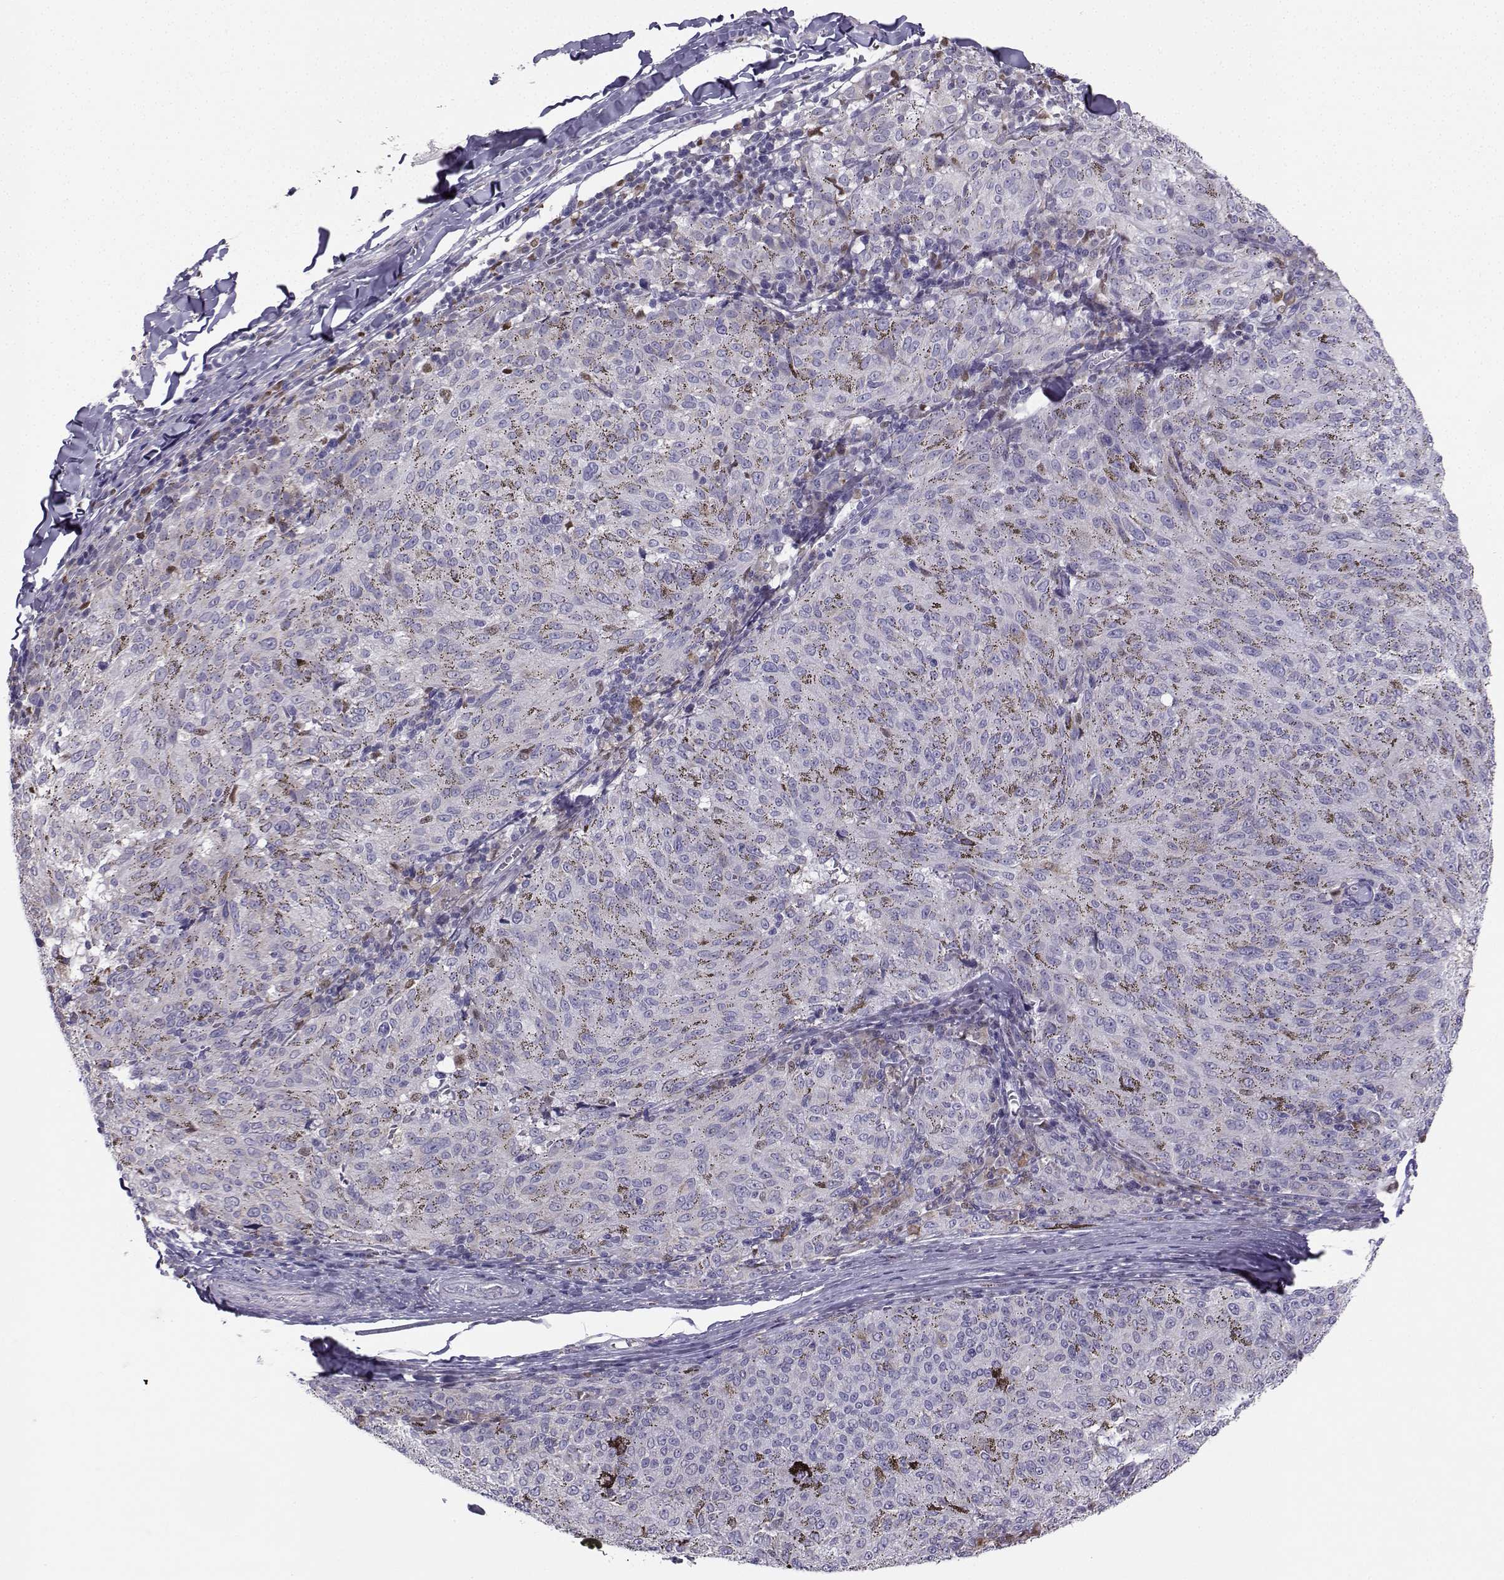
{"staining": {"intensity": "negative", "quantity": "none", "location": "none"}, "tissue": "melanoma", "cell_type": "Tumor cells", "image_type": "cancer", "snomed": [{"axis": "morphology", "description": "Malignant melanoma, NOS"}, {"axis": "topography", "description": "Skin"}], "caption": "A histopathology image of melanoma stained for a protein reveals no brown staining in tumor cells.", "gene": "DCLK3", "patient": {"sex": "female", "age": 72}}